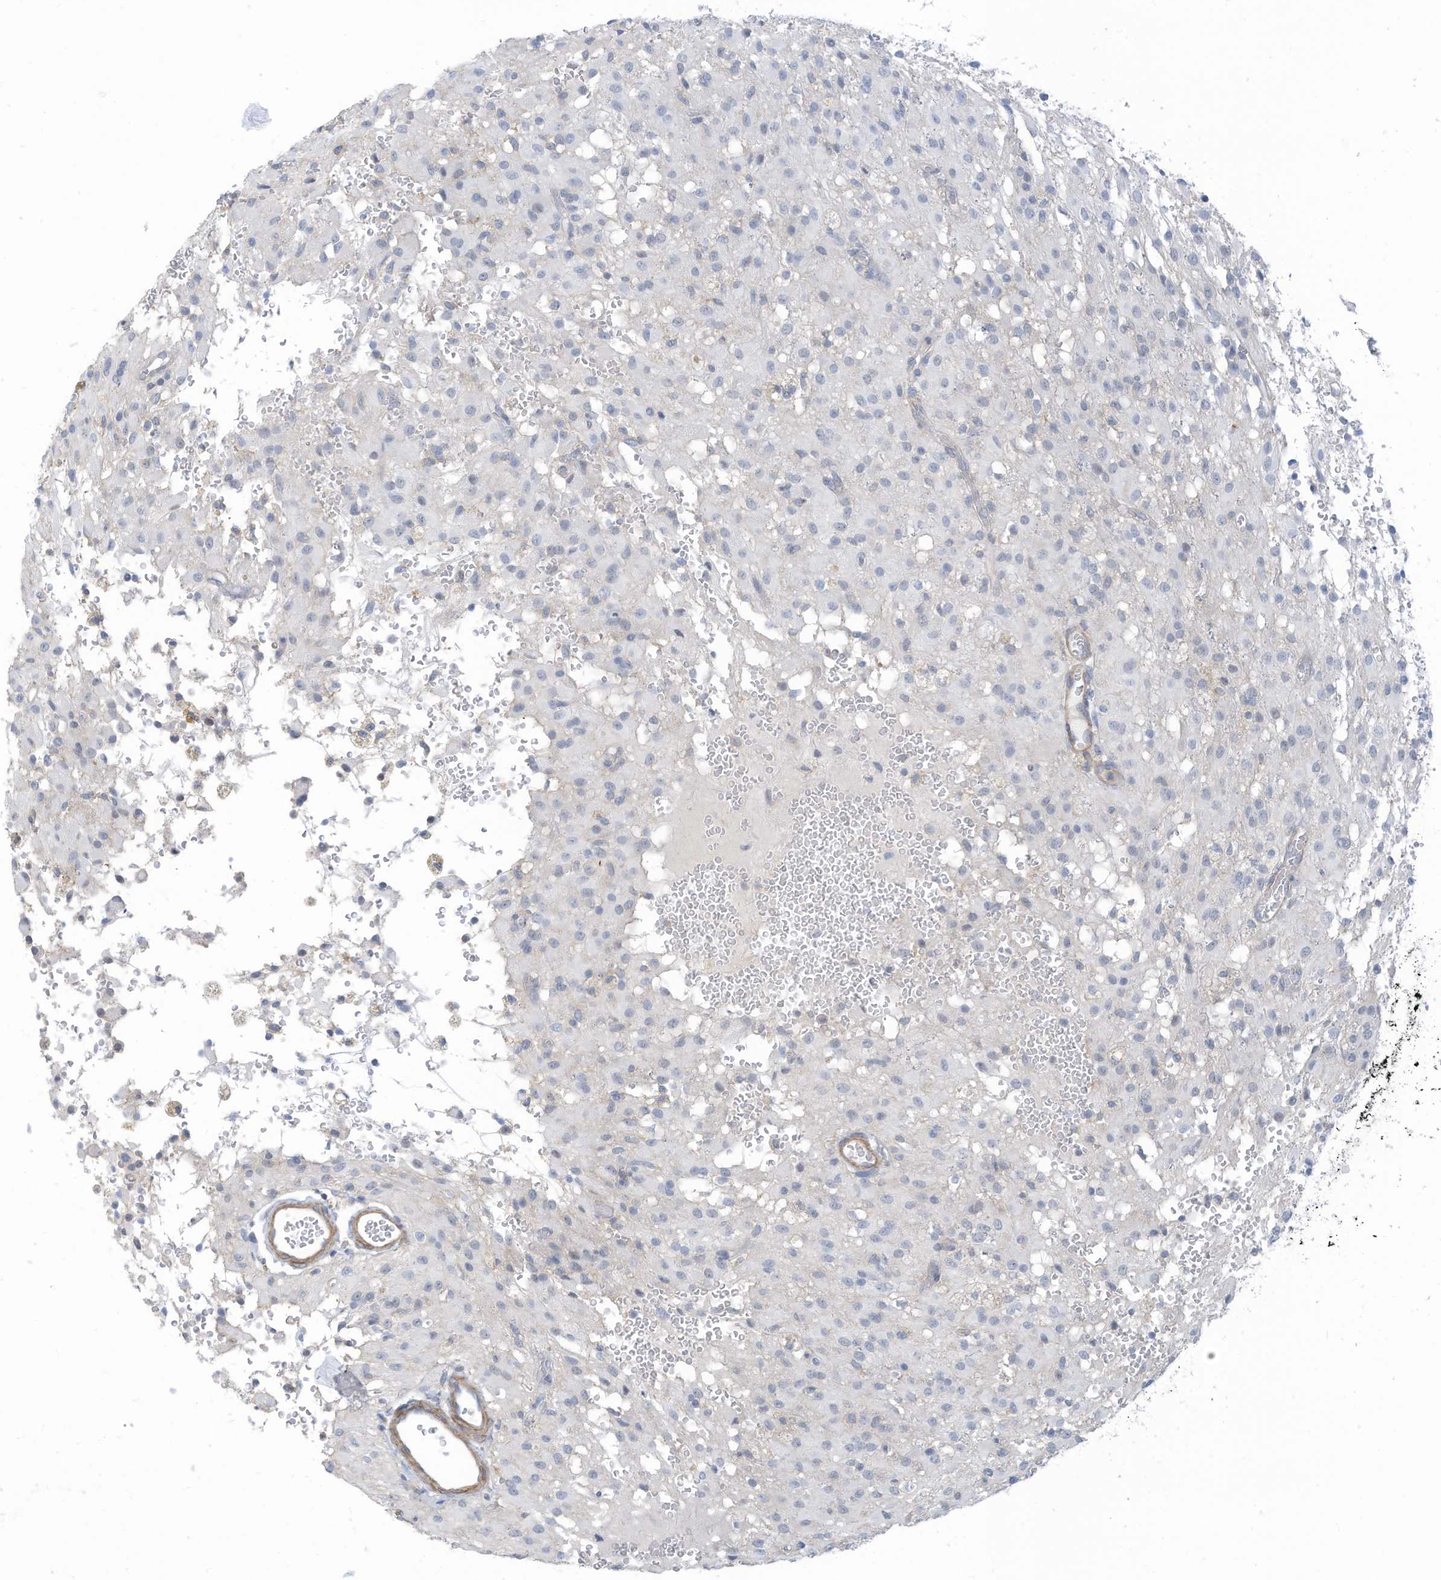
{"staining": {"intensity": "negative", "quantity": "none", "location": "none"}, "tissue": "glioma", "cell_type": "Tumor cells", "image_type": "cancer", "snomed": [{"axis": "morphology", "description": "Glioma, malignant, High grade"}, {"axis": "topography", "description": "Brain"}], "caption": "A high-resolution image shows immunohistochemistry staining of glioma, which reveals no significant expression in tumor cells.", "gene": "ZNF846", "patient": {"sex": "female", "age": 59}}